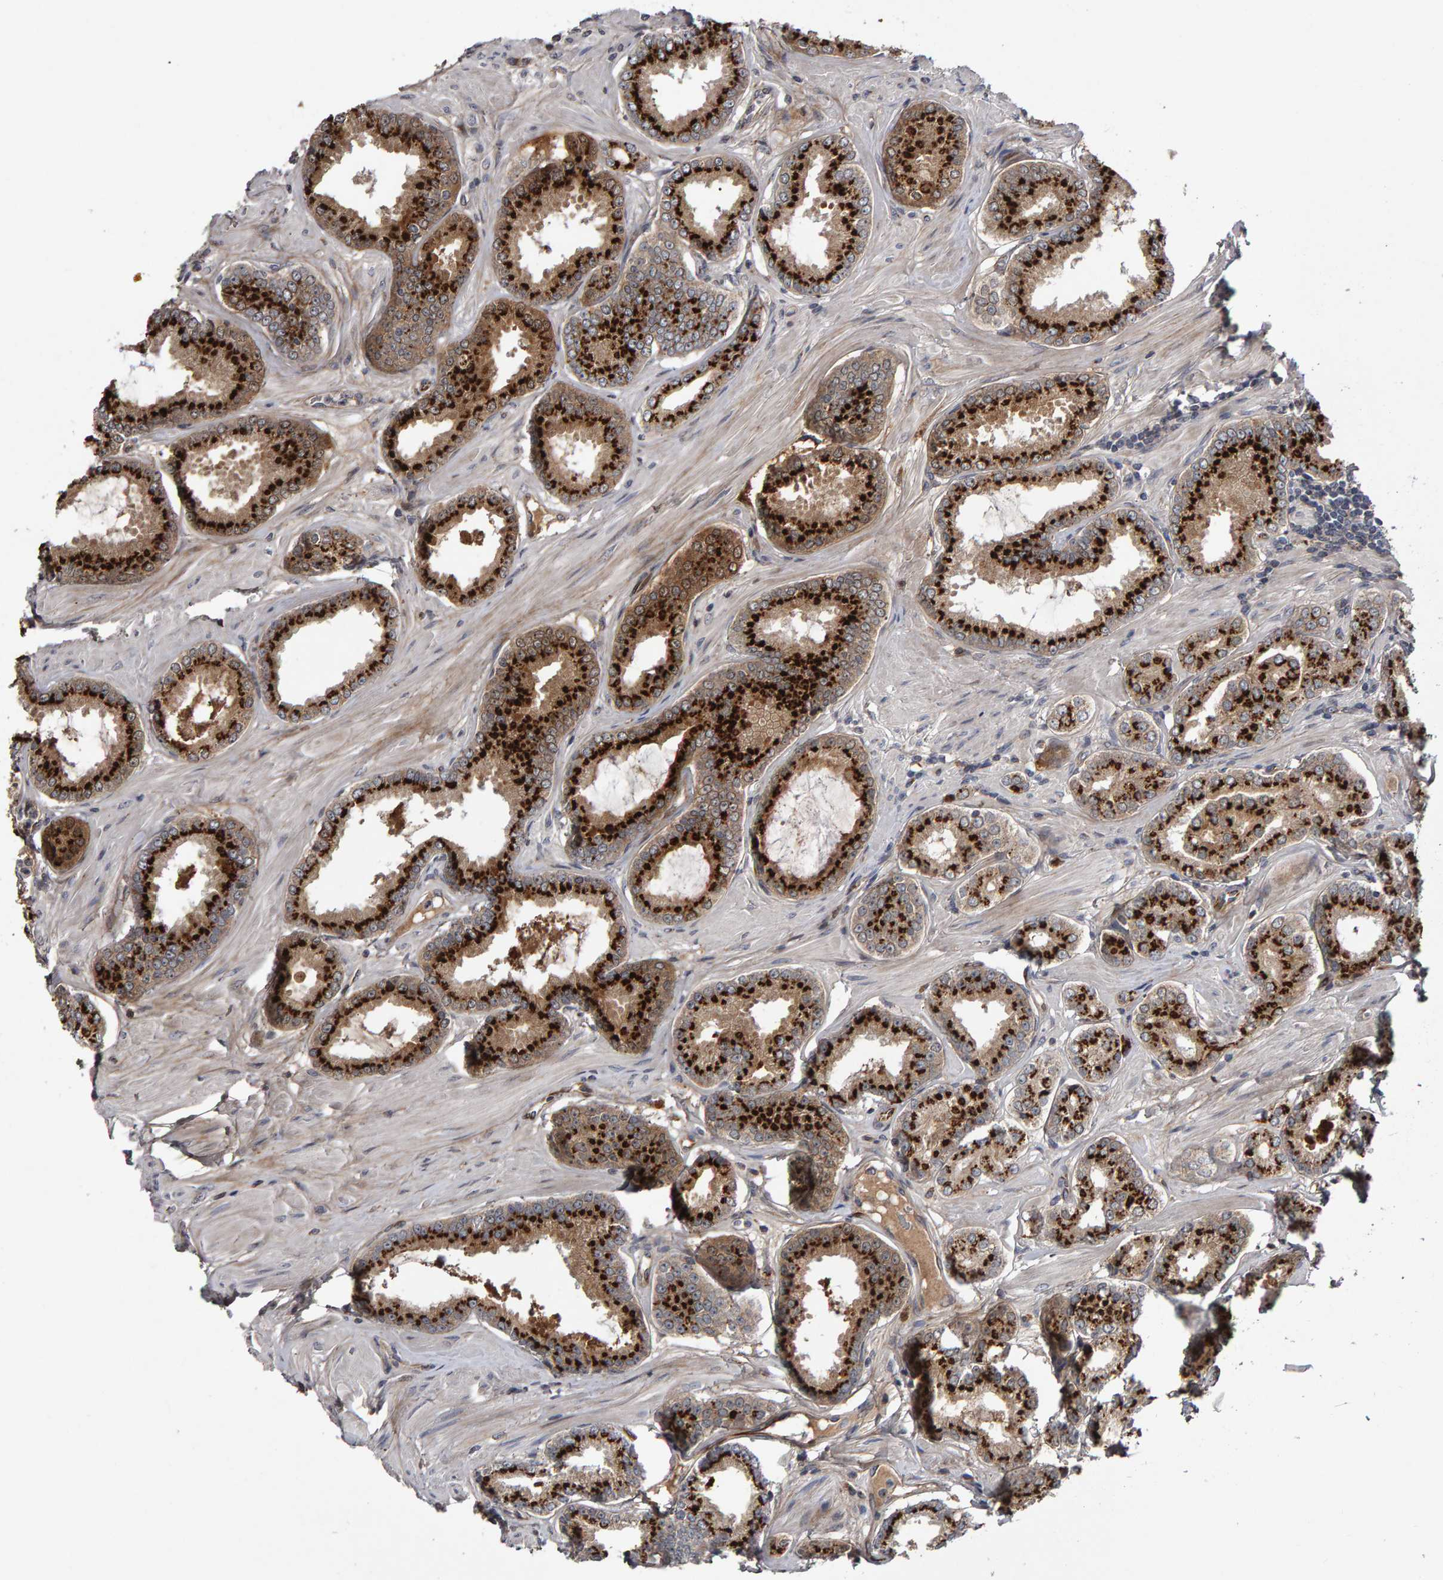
{"staining": {"intensity": "strong", "quantity": ">75%", "location": "cytoplasmic/membranous"}, "tissue": "prostate cancer", "cell_type": "Tumor cells", "image_type": "cancer", "snomed": [{"axis": "morphology", "description": "Adenocarcinoma, Low grade"}, {"axis": "topography", "description": "Prostate"}], "caption": "Prostate cancer stained with a brown dye displays strong cytoplasmic/membranous positive expression in approximately >75% of tumor cells.", "gene": "CANT1", "patient": {"sex": "male", "age": 62}}